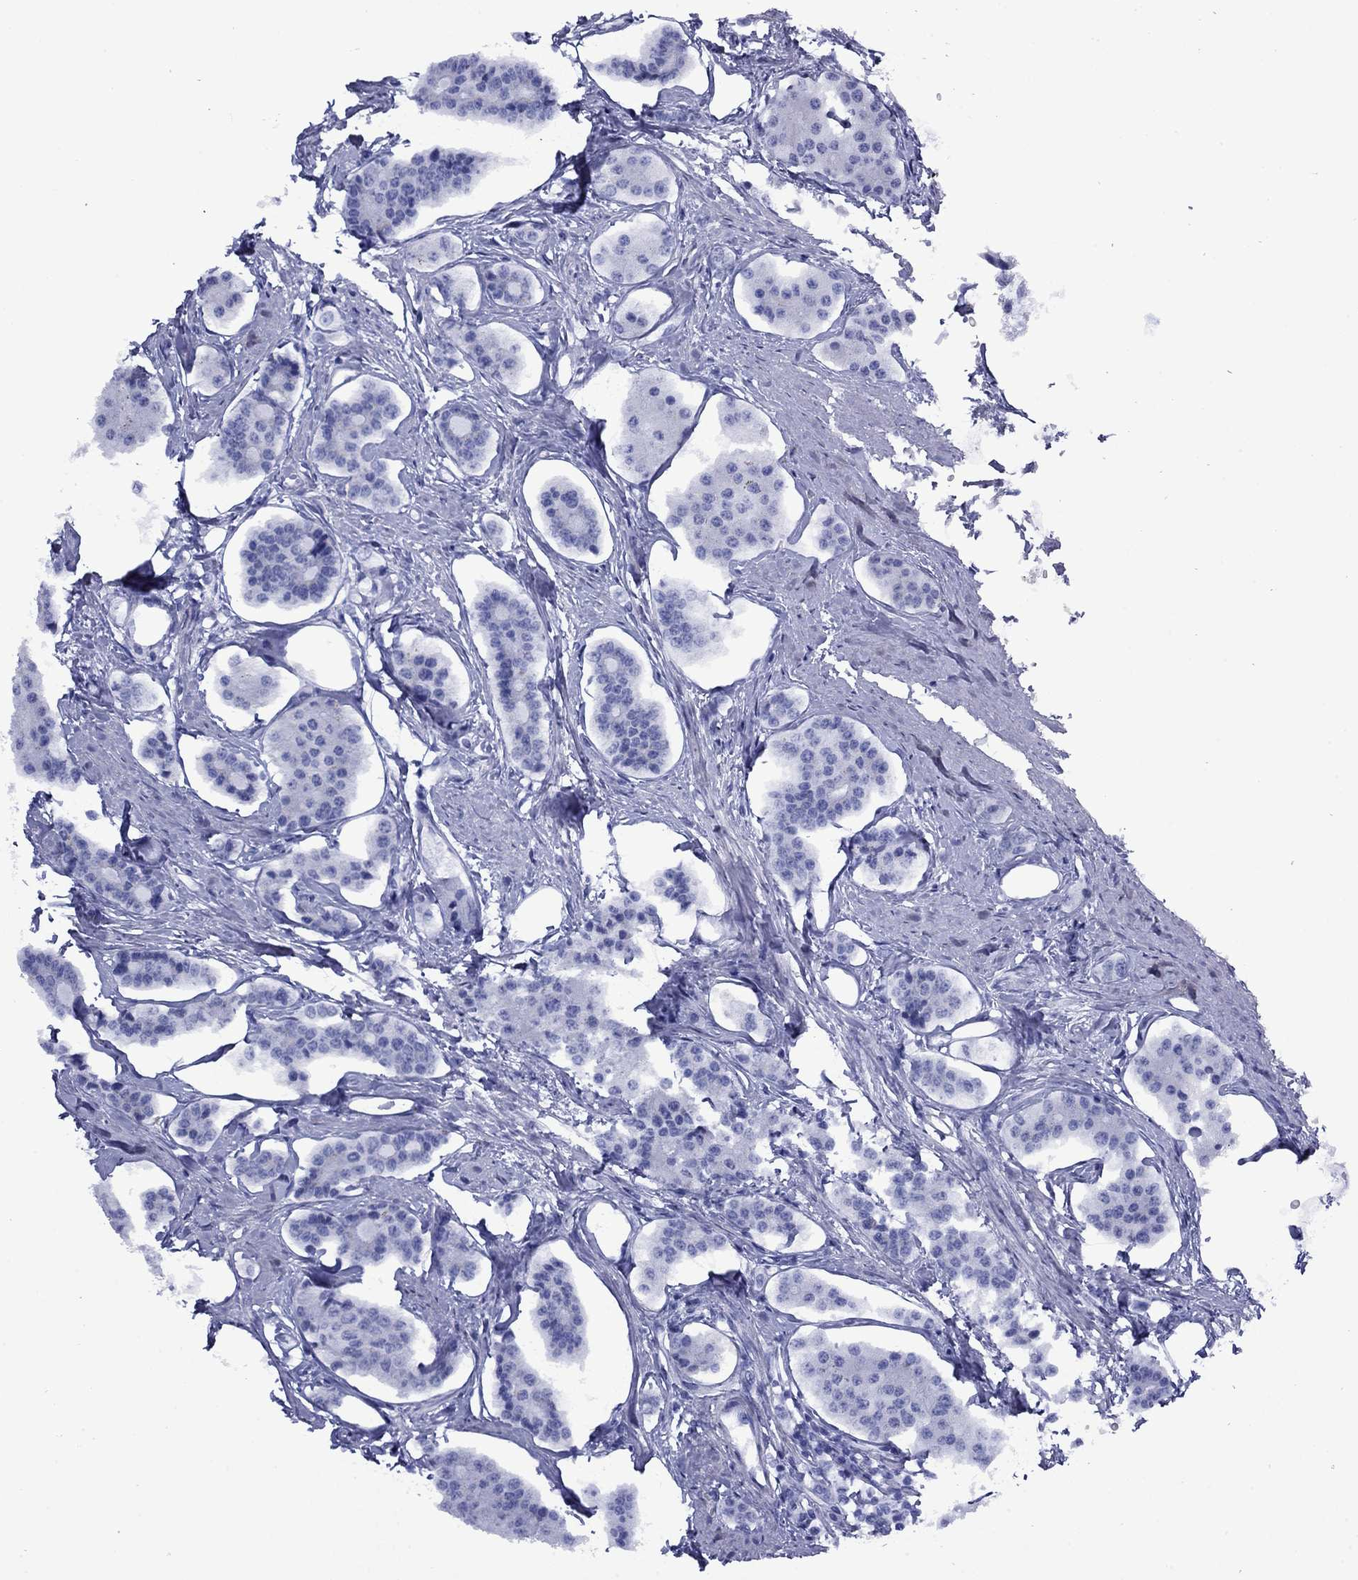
{"staining": {"intensity": "negative", "quantity": "none", "location": "none"}, "tissue": "carcinoid", "cell_type": "Tumor cells", "image_type": "cancer", "snomed": [{"axis": "morphology", "description": "Carcinoid, malignant, NOS"}, {"axis": "topography", "description": "Small intestine"}], "caption": "High power microscopy photomicrograph of an immunohistochemistry (IHC) micrograph of carcinoid (malignant), revealing no significant expression in tumor cells.", "gene": "GIP", "patient": {"sex": "female", "age": 65}}